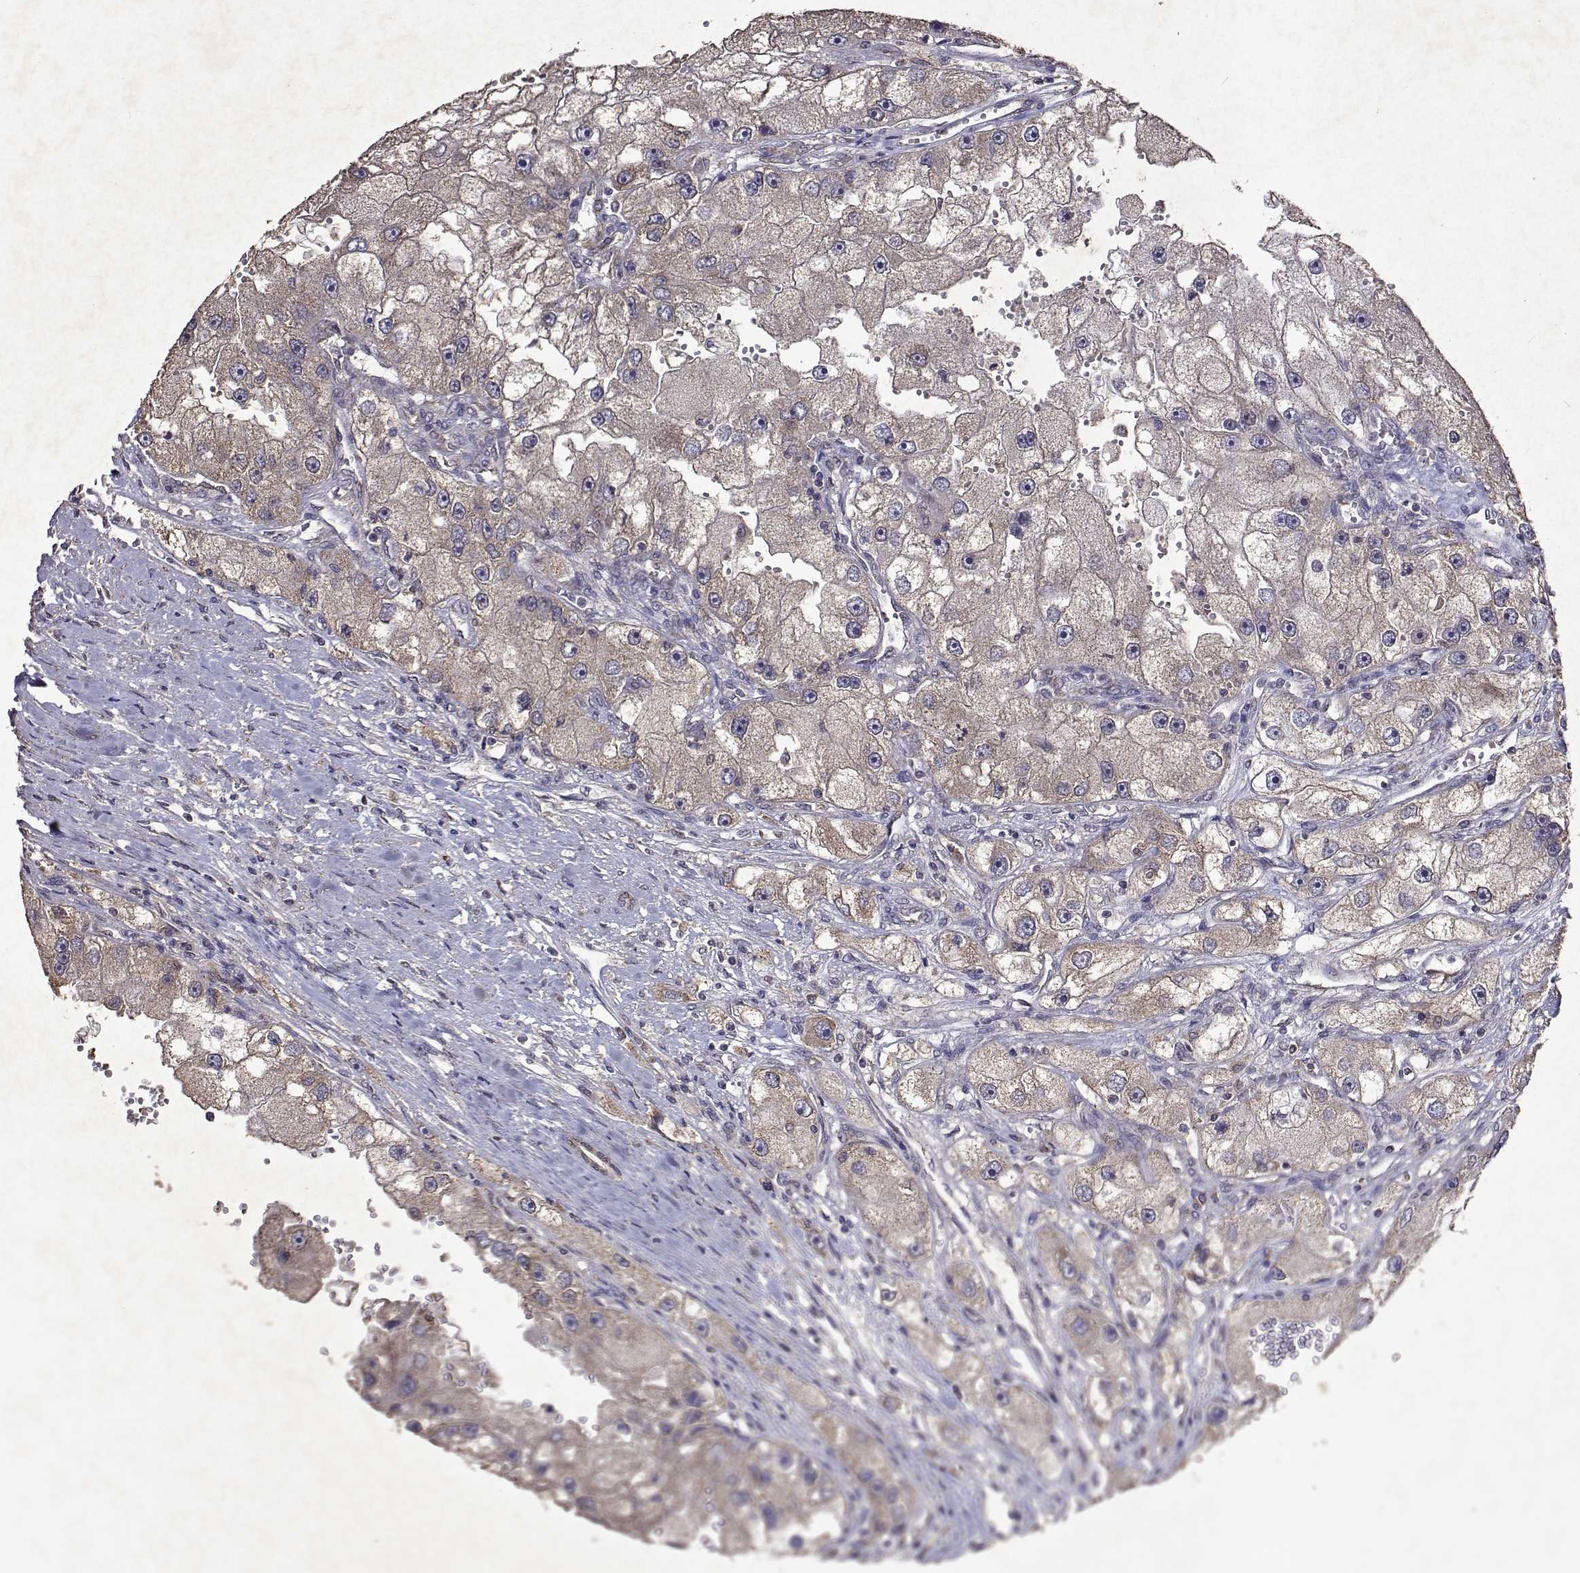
{"staining": {"intensity": "weak", "quantity": "<25%", "location": "cytoplasmic/membranous"}, "tissue": "renal cancer", "cell_type": "Tumor cells", "image_type": "cancer", "snomed": [{"axis": "morphology", "description": "Adenocarcinoma, NOS"}, {"axis": "topography", "description": "Kidney"}], "caption": "The IHC image has no significant expression in tumor cells of renal adenocarcinoma tissue. Nuclei are stained in blue.", "gene": "TARBP2", "patient": {"sex": "male", "age": 63}}